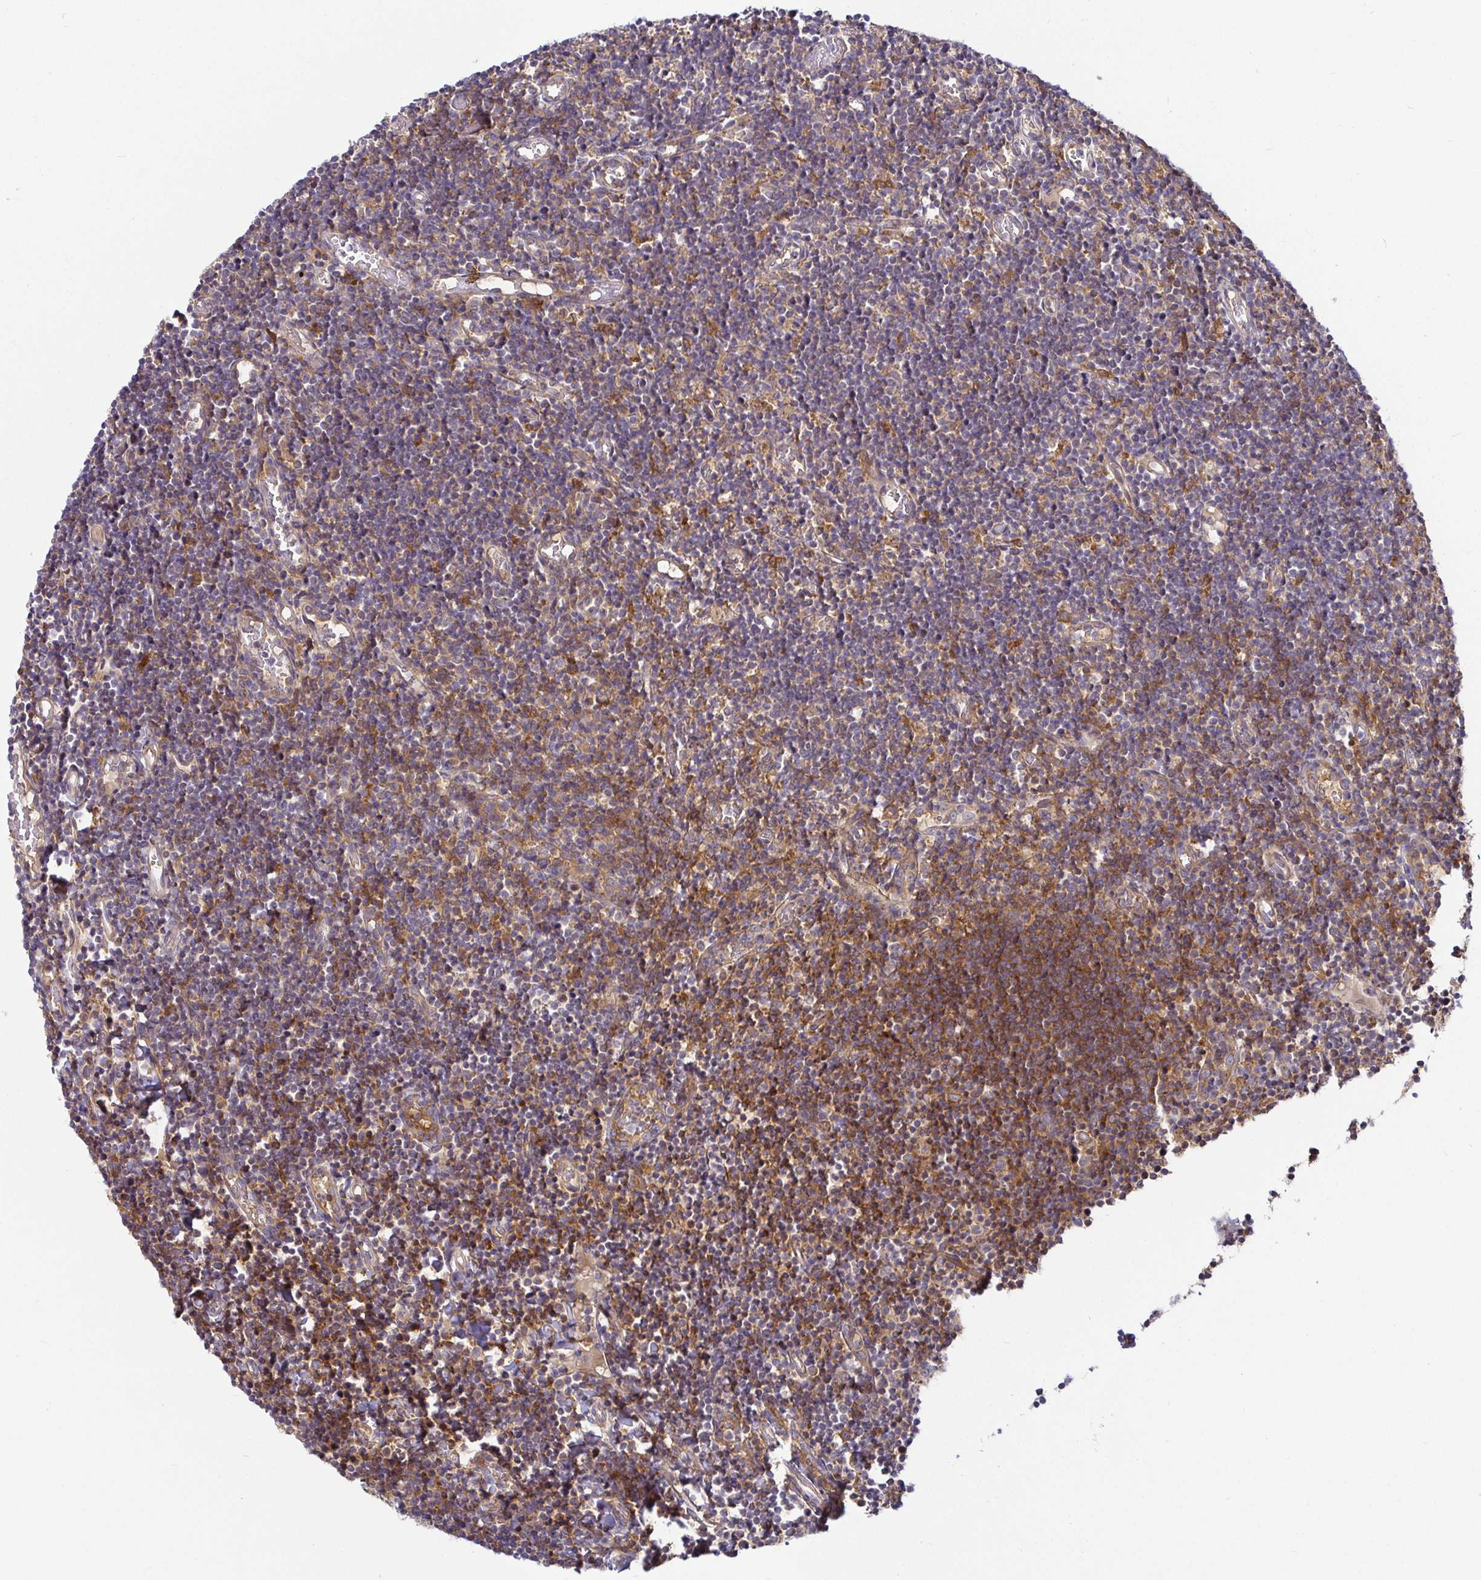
{"staining": {"intensity": "moderate", "quantity": "<25%", "location": "cytoplasmic/membranous"}, "tissue": "tonsil", "cell_type": "Germinal center cells", "image_type": "normal", "snomed": [{"axis": "morphology", "description": "Normal tissue, NOS"}, {"axis": "topography", "description": "Tonsil"}], "caption": "The micrograph displays immunohistochemical staining of unremarkable tonsil. There is moderate cytoplasmic/membranous staining is identified in approximately <25% of germinal center cells.", "gene": "SNX8", "patient": {"sex": "female", "age": 10}}